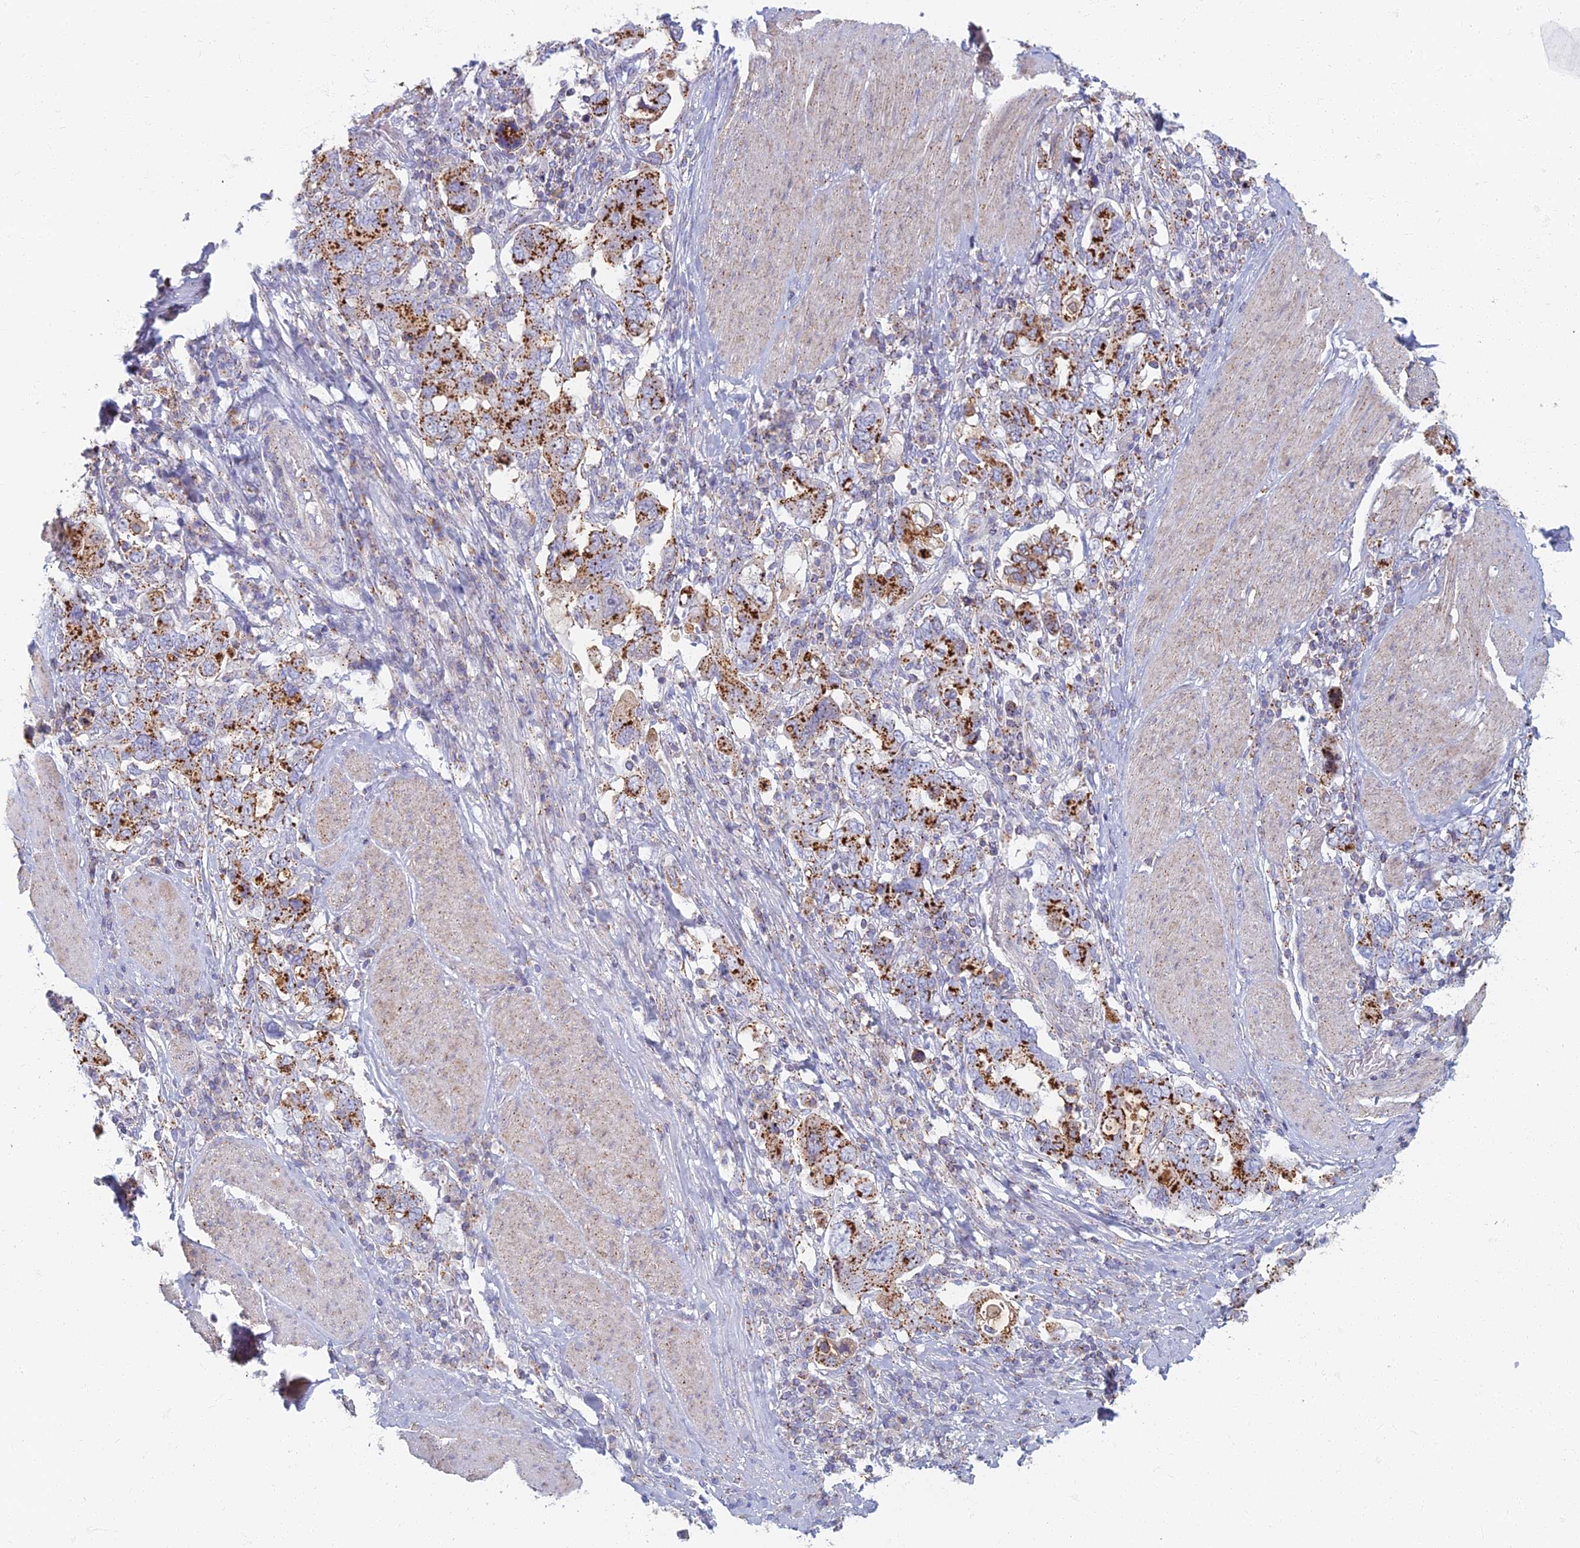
{"staining": {"intensity": "strong", "quantity": ">75%", "location": "cytoplasmic/membranous"}, "tissue": "stomach cancer", "cell_type": "Tumor cells", "image_type": "cancer", "snomed": [{"axis": "morphology", "description": "Adenocarcinoma, NOS"}, {"axis": "topography", "description": "Stomach, upper"}], "caption": "IHC (DAB (3,3'-diaminobenzidine)) staining of stomach cancer exhibits strong cytoplasmic/membranous protein positivity in approximately >75% of tumor cells.", "gene": "CHMP4B", "patient": {"sex": "male", "age": 62}}